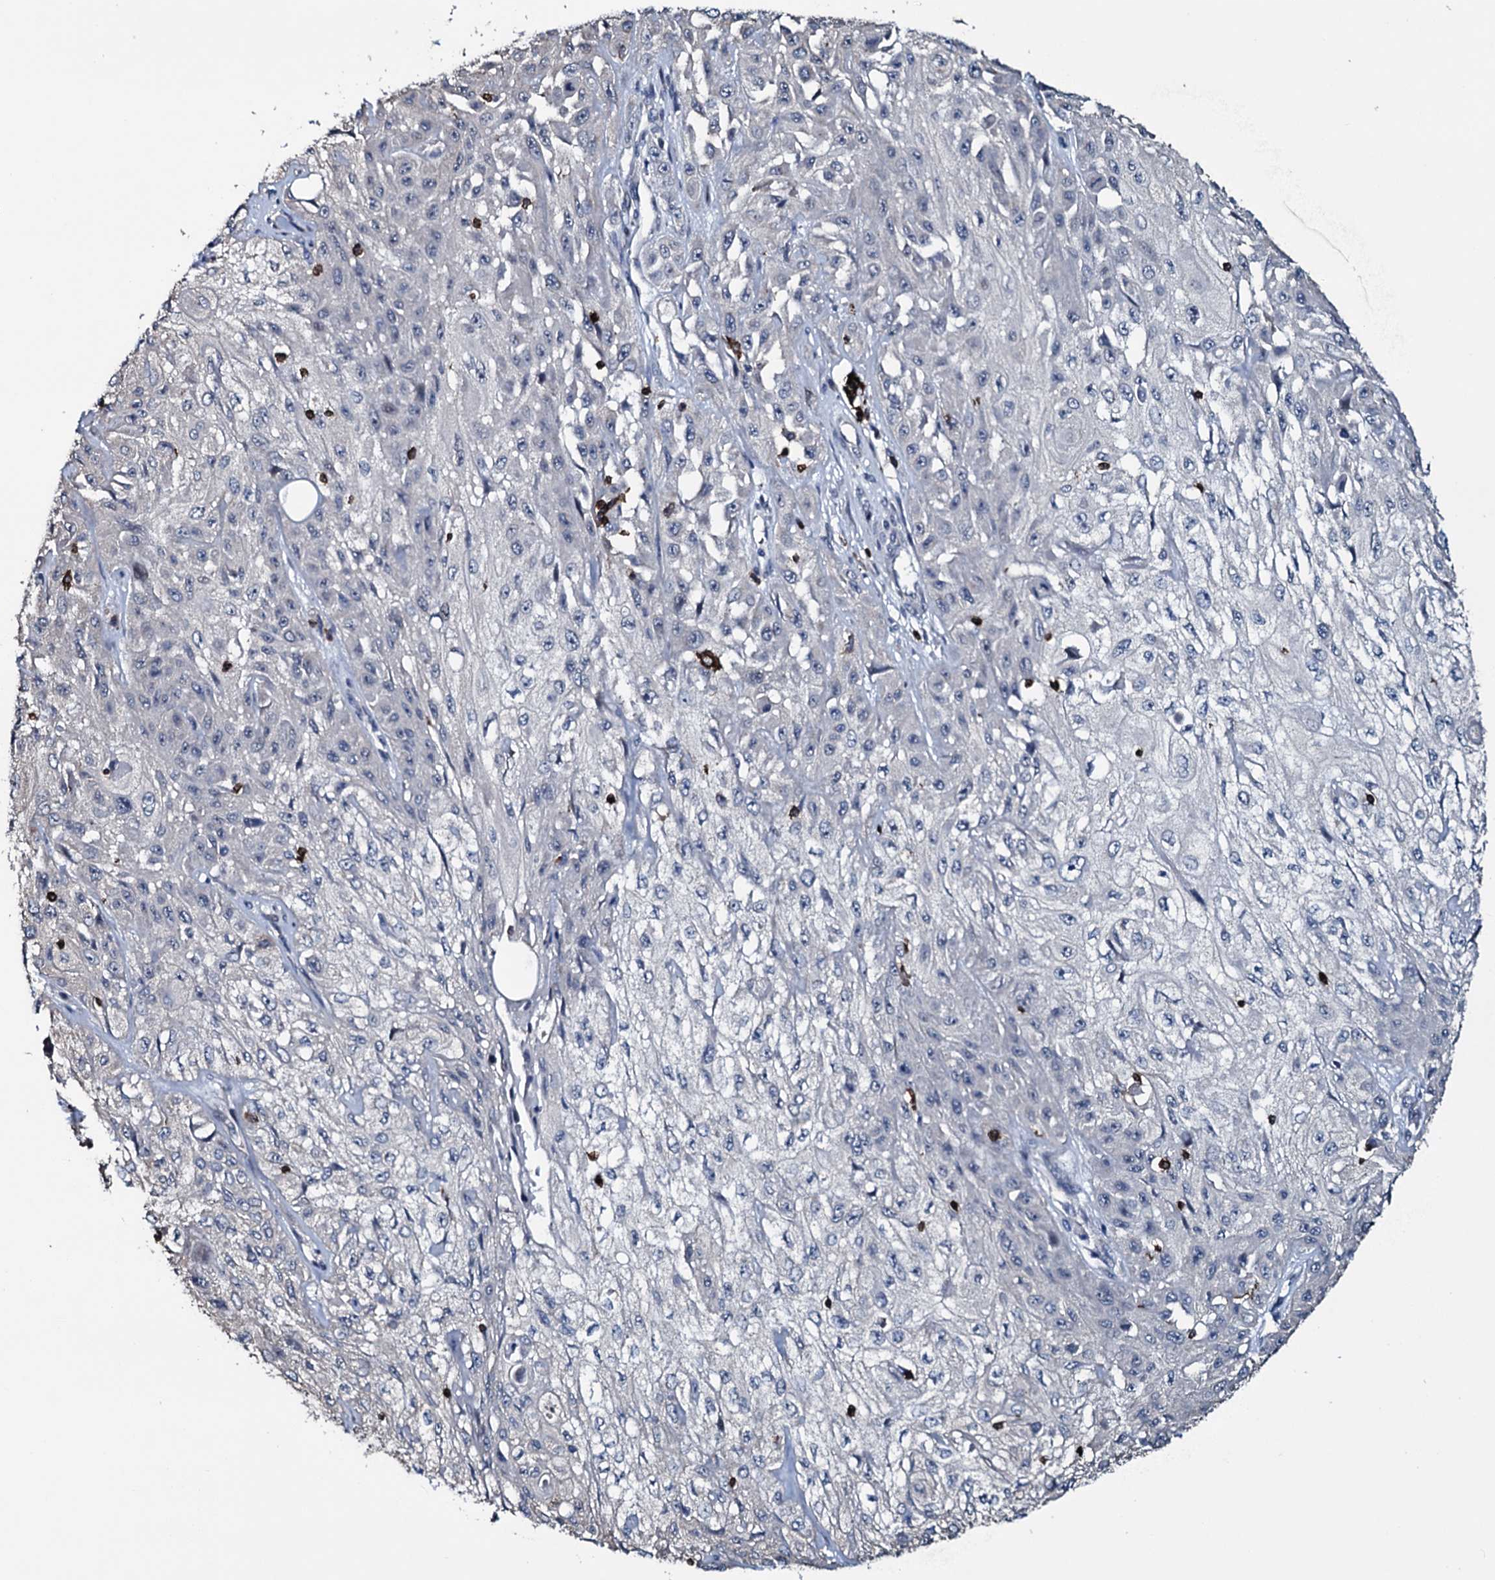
{"staining": {"intensity": "negative", "quantity": "none", "location": "none"}, "tissue": "skin cancer", "cell_type": "Tumor cells", "image_type": "cancer", "snomed": [{"axis": "morphology", "description": "Squamous cell carcinoma, NOS"}, {"axis": "morphology", "description": "Squamous cell carcinoma, metastatic, NOS"}, {"axis": "topography", "description": "Skin"}, {"axis": "topography", "description": "Lymph node"}], "caption": "Skin cancer stained for a protein using immunohistochemistry (IHC) exhibits no staining tumor cells.", "gene": "OGFOD2", "patient": {"sex": "male", "age": 75}}